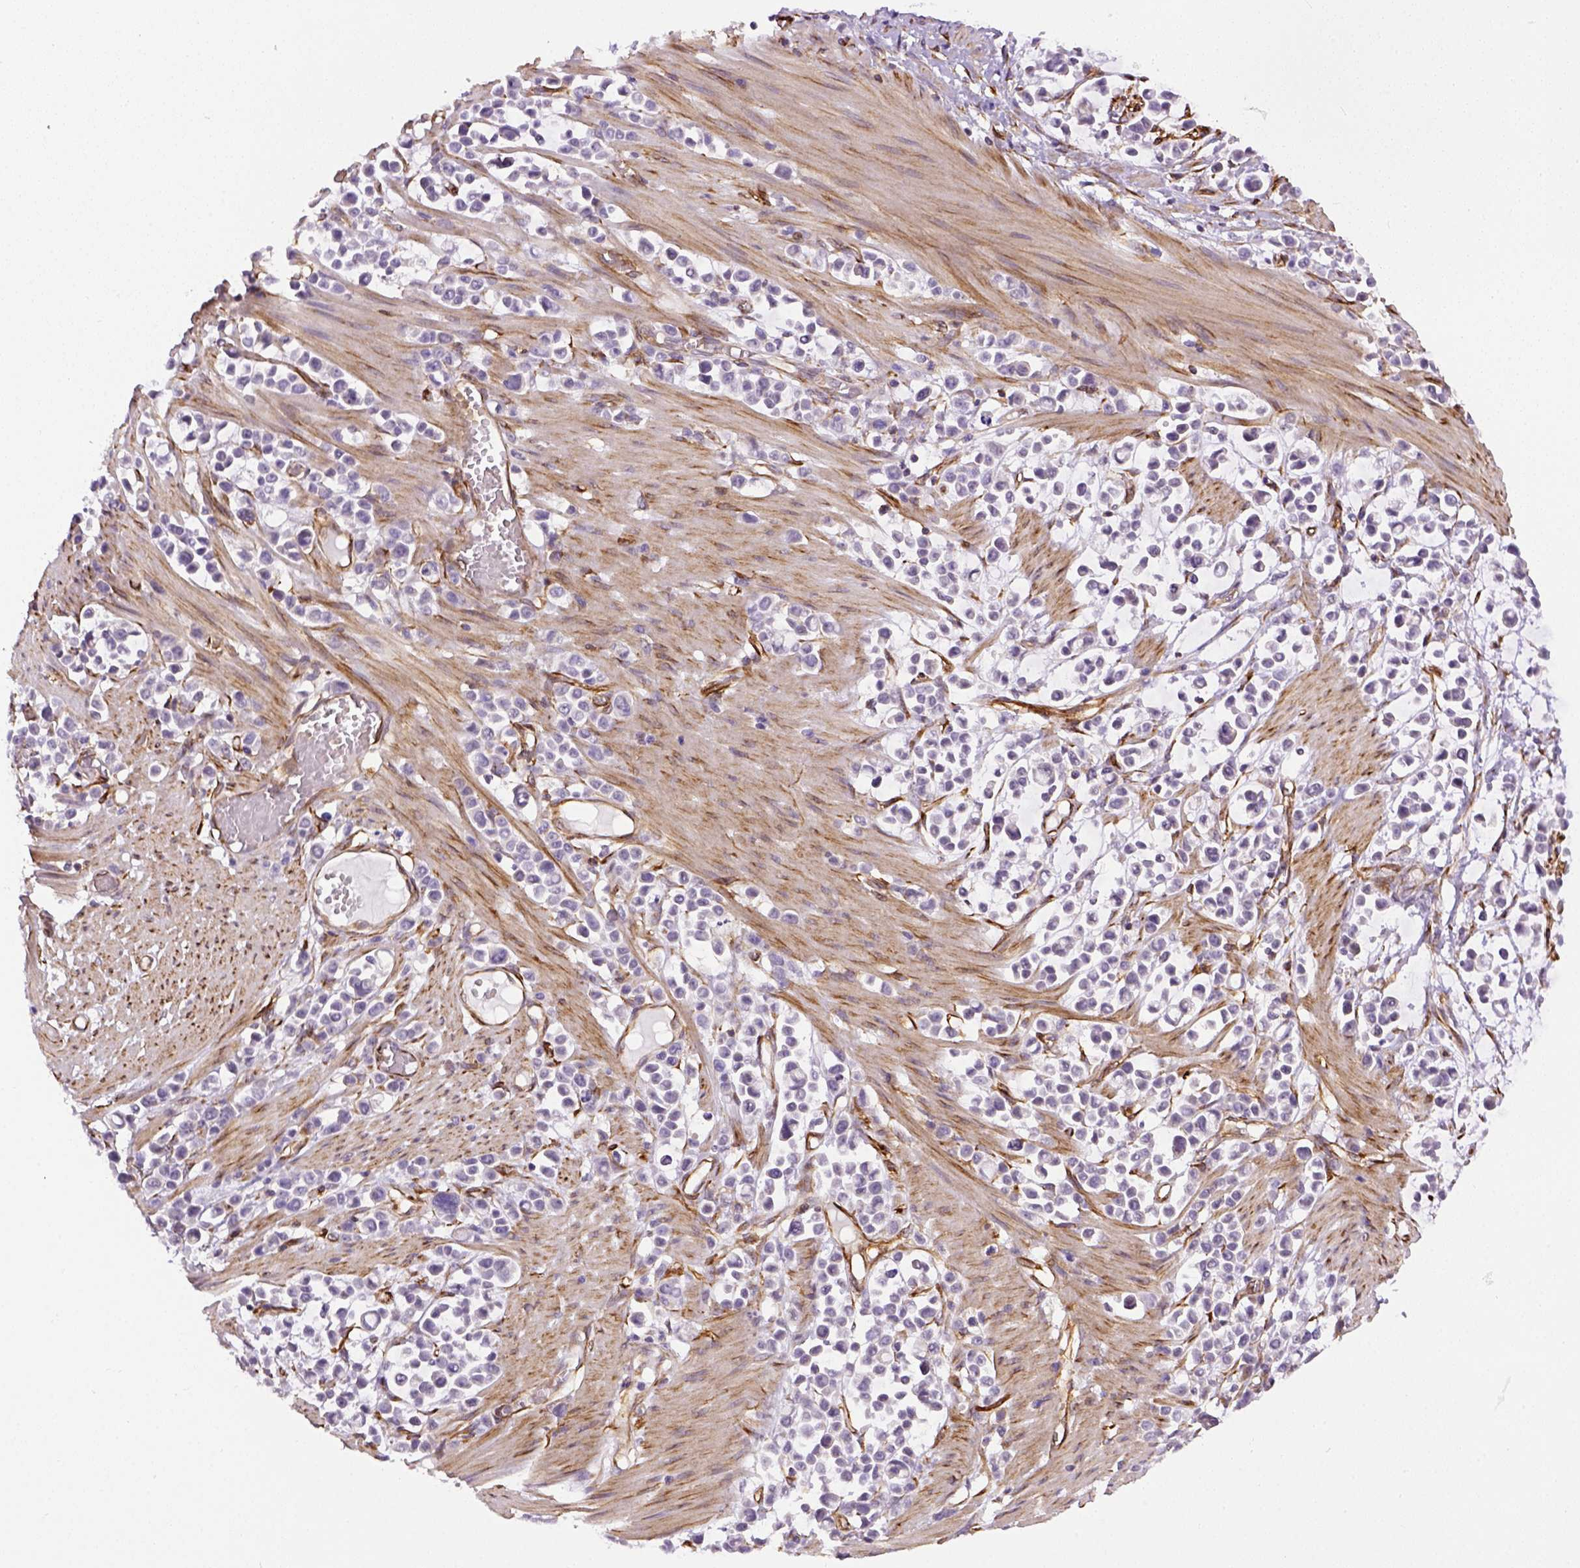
{"staining": {"intensity": "negative", "quantity": "none", "location": "none"}, "tissue": "stomach cancer", "cell_type": "Tumor cells", "image_type": "cancer", "snomed": [{"axis": "morphology", "description": "Adenocarcinoma, NOS"}, {"axis": "topography", "description": "Stomach"}], "caption": "An immunohistochemistry histopathology image of stomach cancer is shown. There is no staining in tumor cells of stomach cancer.", "gene": "KAZN", "patient": {"sex": "male", "age": 82}}